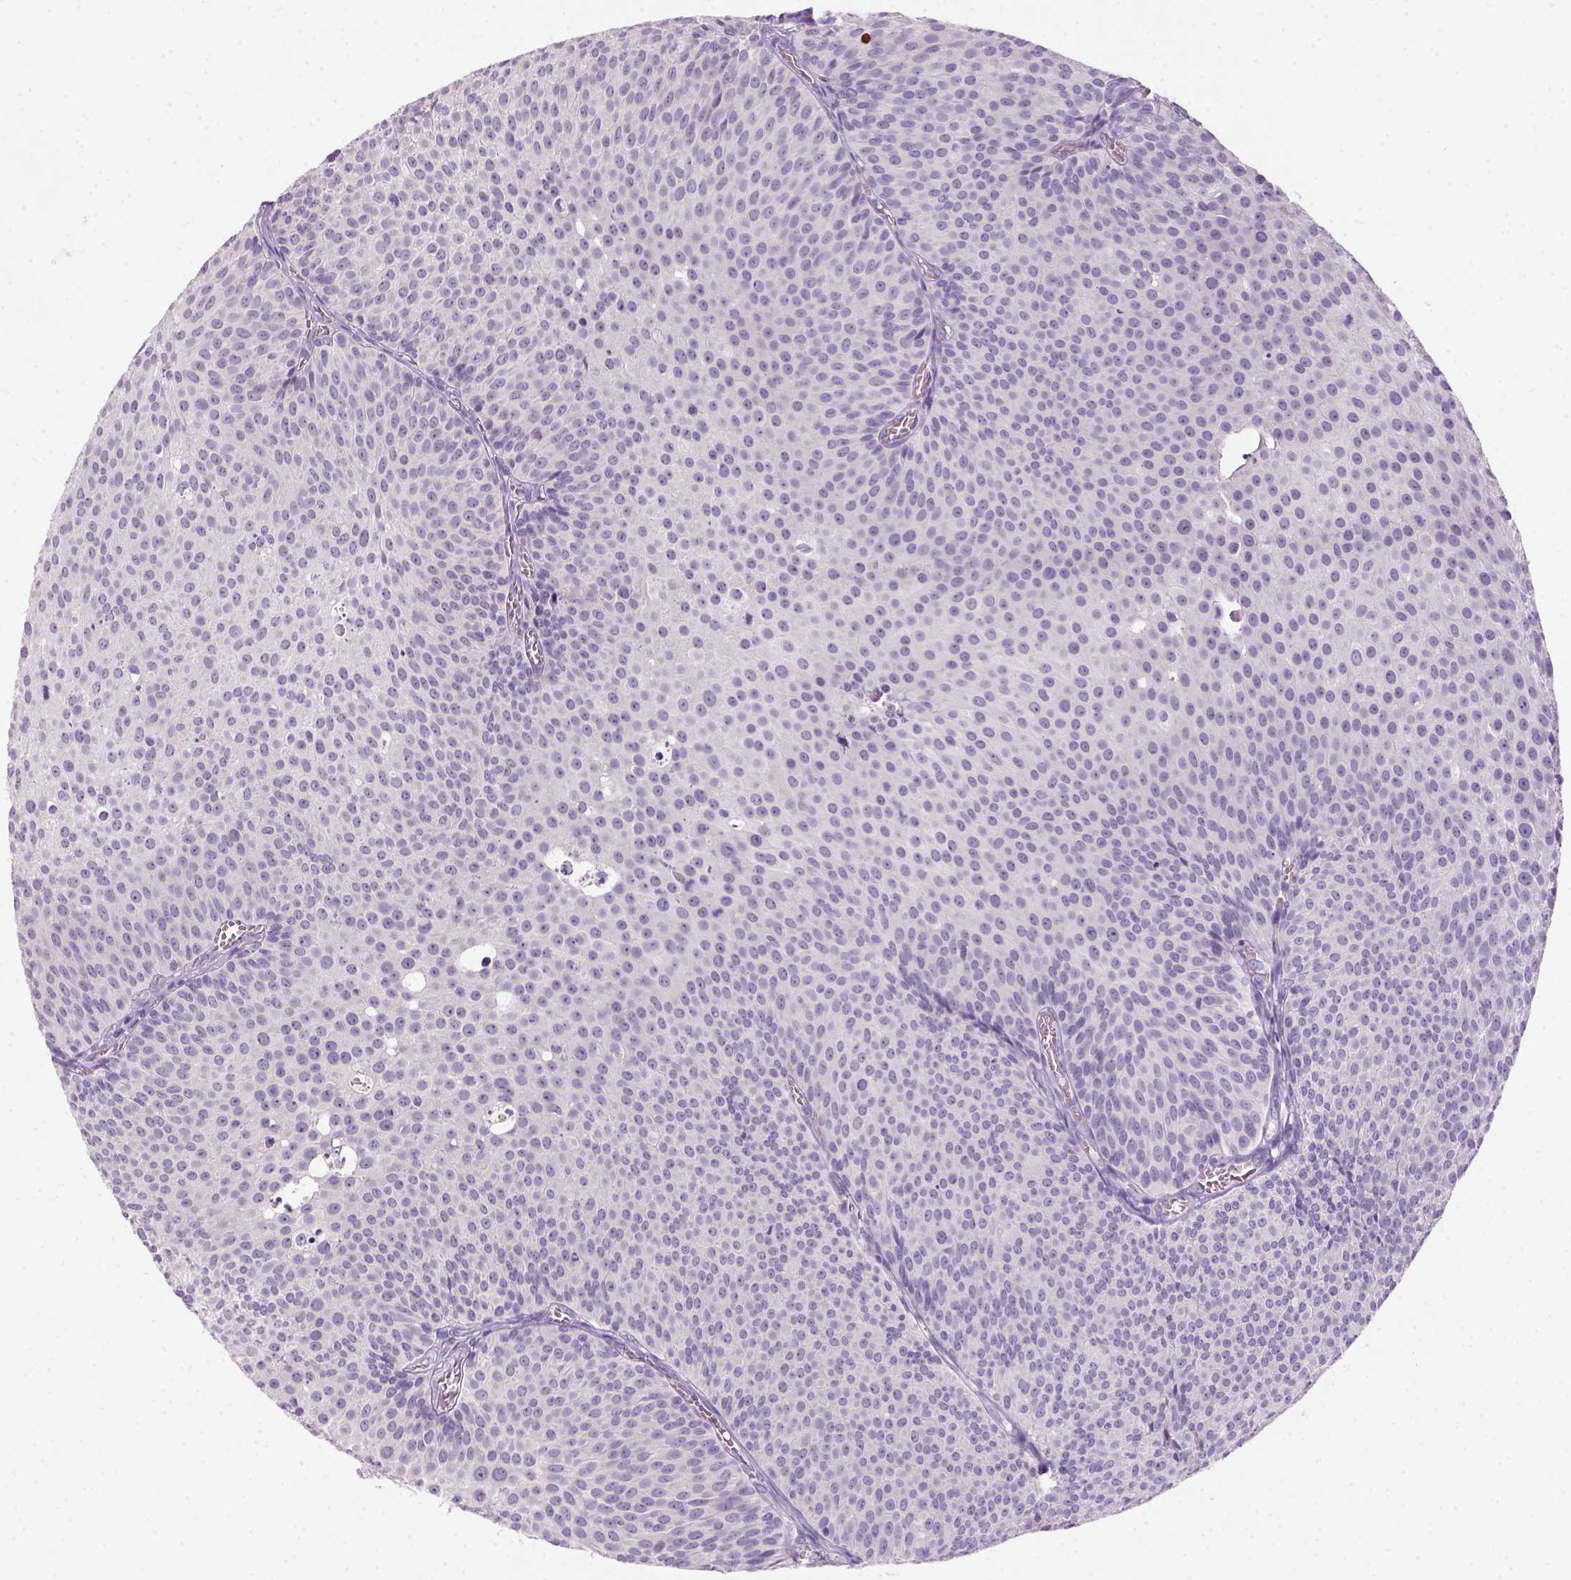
{"staining": {"intensity": "negative", "quantity": "none", "location": "none"}, "tissue": "urothelial cancer", "cell_type": "Tumor cells", "image_type": "cancer", "snomed": [{"axis": "morphology", "description": "Urothelial carcinoma, Low grade"}, {"axis": "topography", "description": "Urinary bladder"}], "caption": "This is an immunohistochemistry (IHC) image of urothelial carcinoma (low-grade). There is no staining in tumor cells.", "gene": "ZMAT4", "patient": {"sex": "male", "age": 63}}